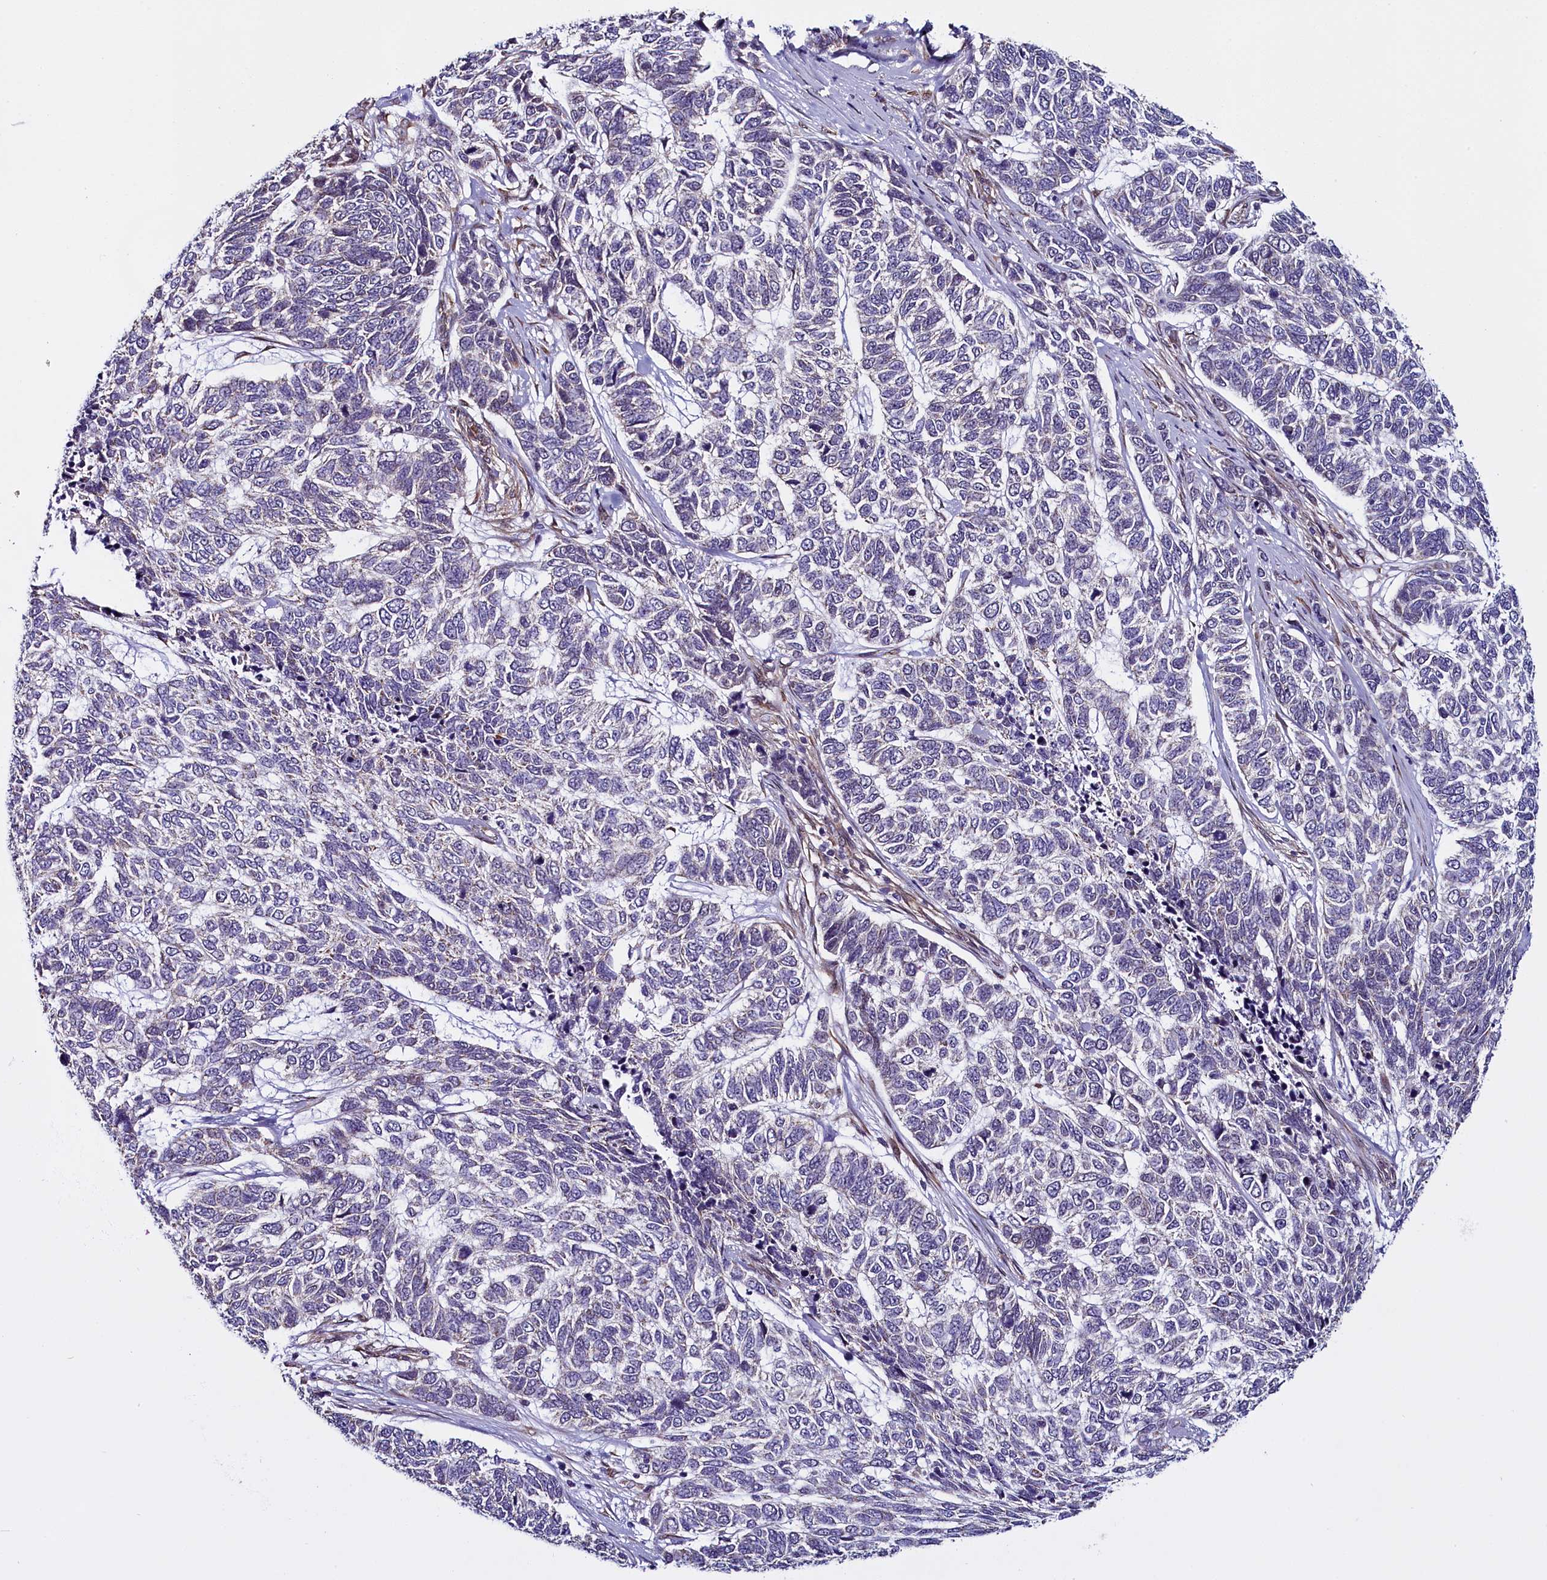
{"staining": {"intensity": "negative", "quantity": "none", "location": "none"}, "tissue": "skin cancer", "cell_type": "Tumor cells", "image_type": "cancer", "snomed": [{"axis": "morphology", "description": "Basal cell carcinoma"}, {"axis": "topography", "description": "Skin"}], "caption": "A high-resolution histopathology image shows immunohistochemistry staining of skin cancer (basal cell carcinoma), which shows no significant staining in tumor cells. The staining is performed using DAB brown chromogen with nuclei counter-stained in using hematoxylin.", "gene": "UACA", "patient": {"sex": "female", "age": 65}}